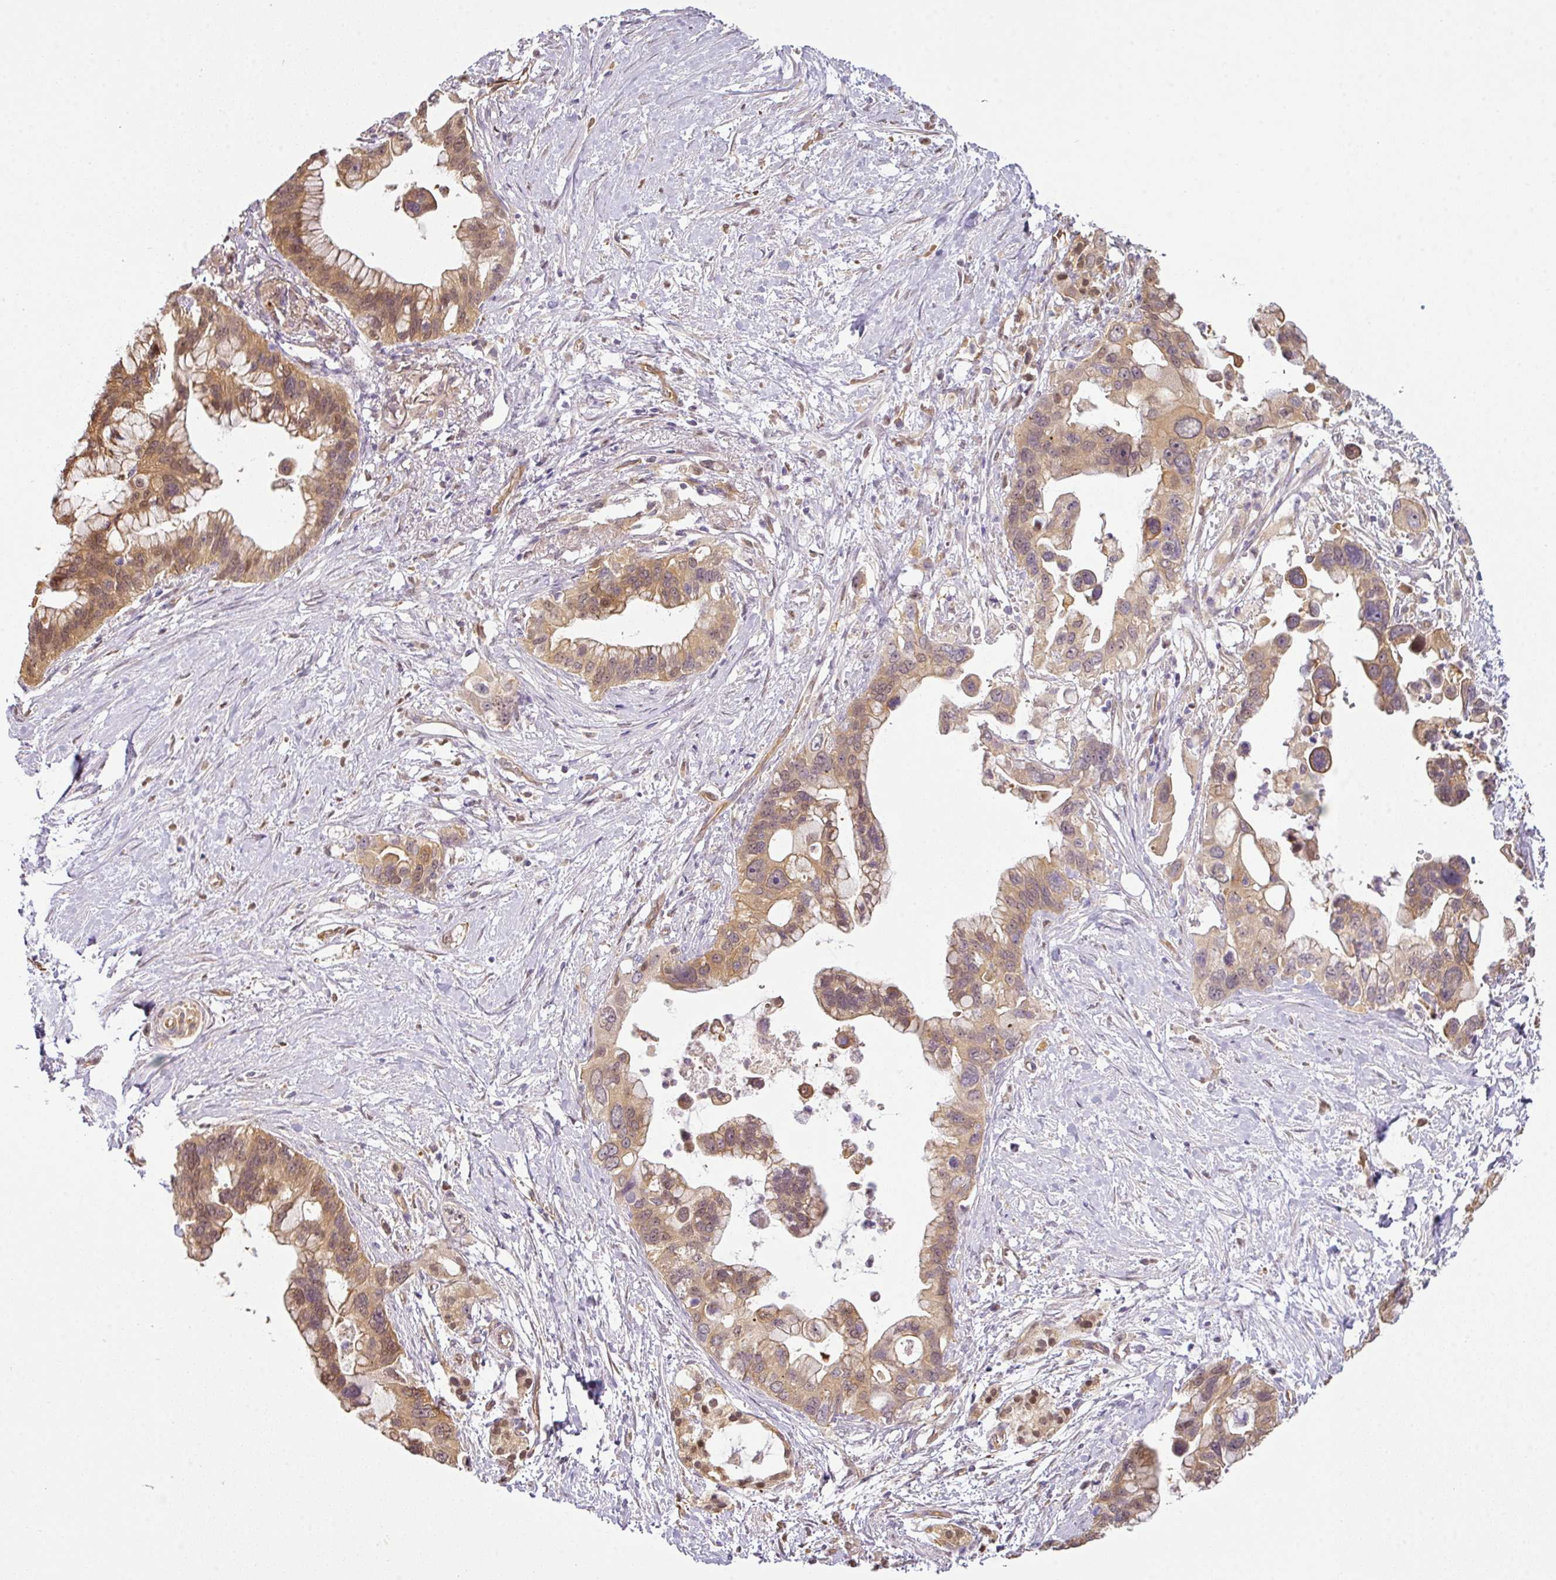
{"staining": {"intensity": "moderate", "quantity": ">75%", "location": "cytoplasmic/membranous"}, "tissue": "pancreatic cancer", "cell_type": "Tumor cells", "image_type": "cancer", "snomed": [{"axis": "morphology", "description": "Adenocarcinoma, NOS"}, {"axis": "topography", "description": "Pancreas"}], "caption": "Immunohistochemistry photomicrograph of neoplastic tissue: pancreatic cancer (adenocarcinoma) stained using immunohistochemistry displays medium levels of moderate protein expression localized specifically in the cytoplasmic/membranous of tumor cells, appearing as a cytoplasmic/membranous brown color.", "gene": "ANKRD18A", "patient": {"sex": "female", "age": 83}}